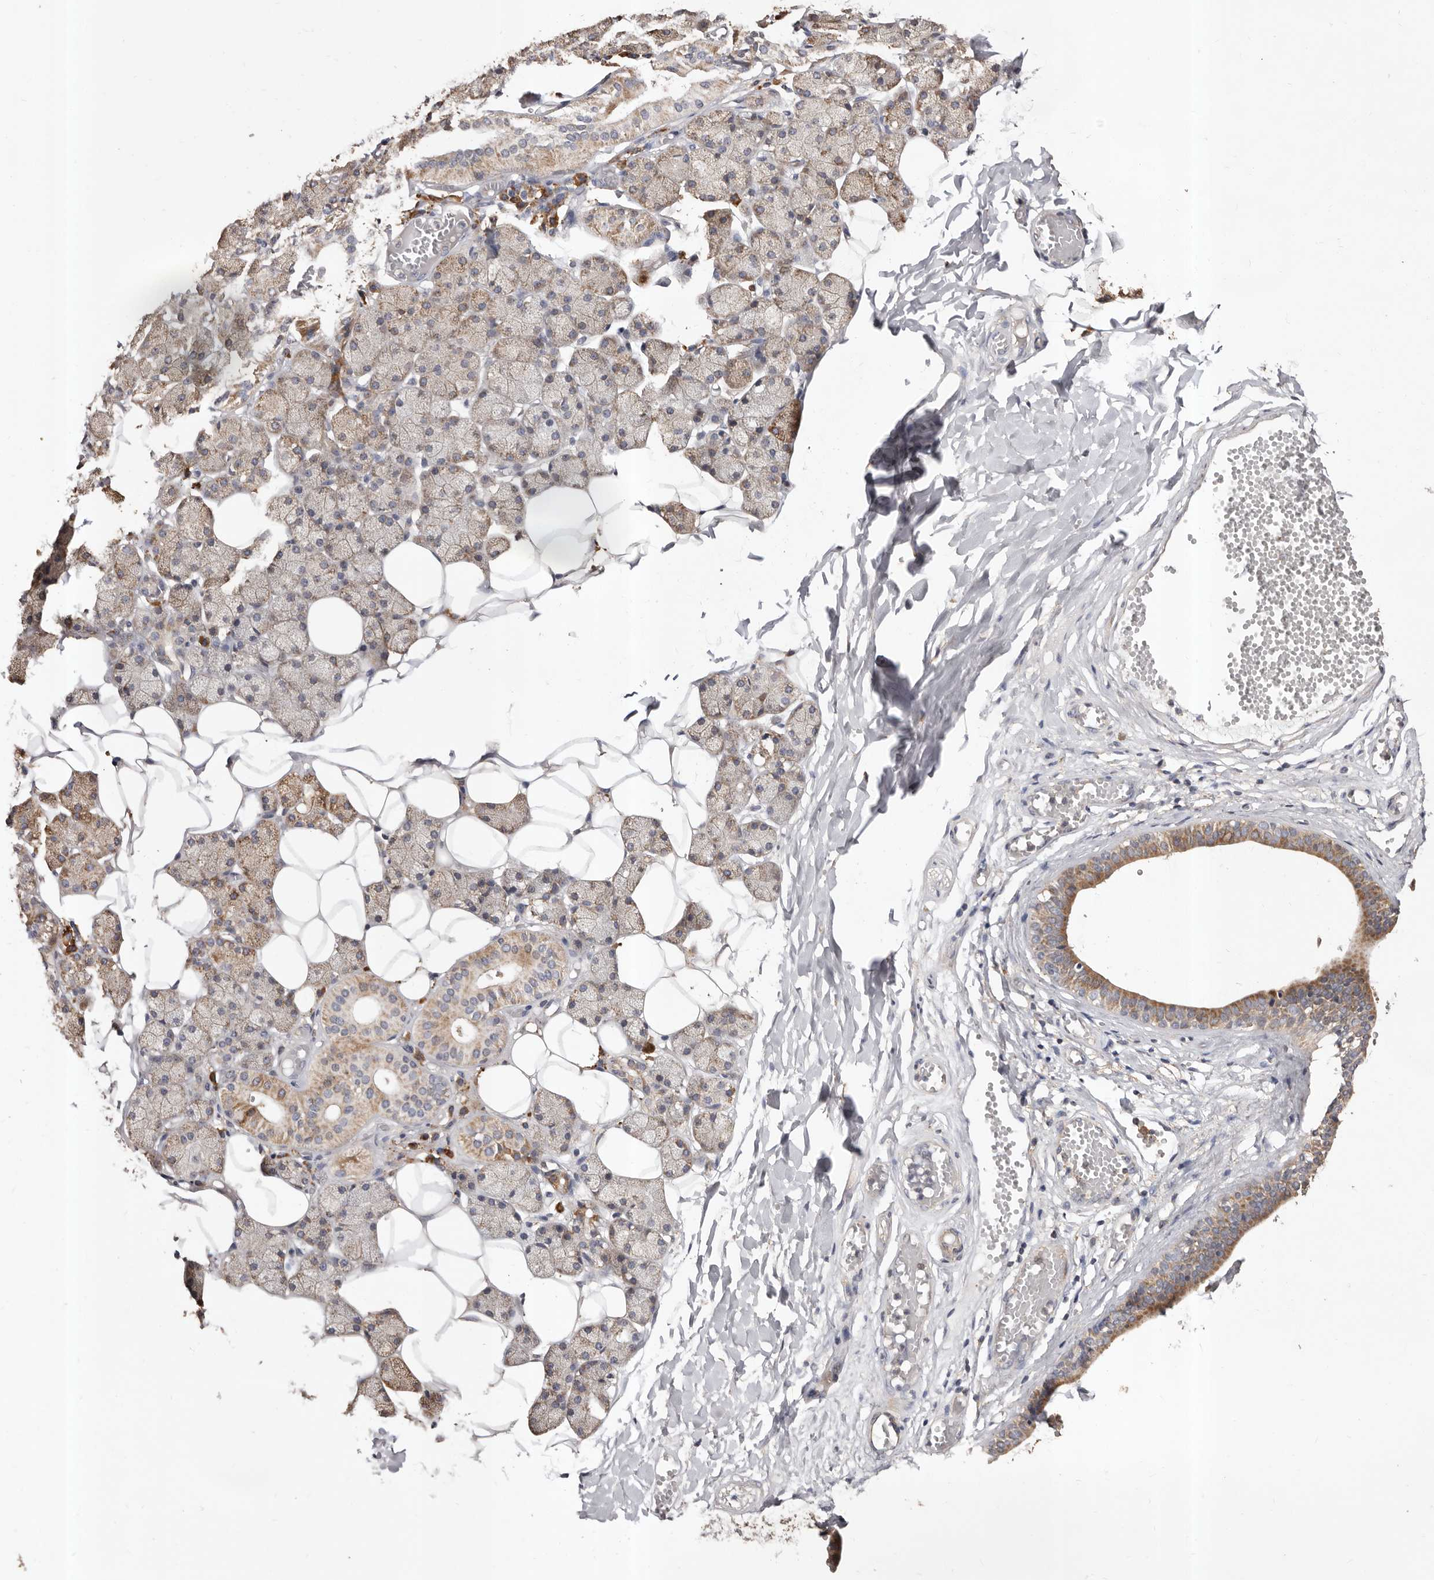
{"staining": {"intensity": "moderate", "quantity": "25%-75%", "location": "cytoplasmic/membranous"}, "tissue": "salivary gland", "cell_type": "Glandular cells", "image_type": "normal", "snomed": [{"axis": "morphology", "description": "Normal tissue, NOS"}, {"axis": "topography", "description": "Salivary gland"}], "caption": "High-power microscopy captured an immunohistochemistry (IHC) histopathology image of benign salivary gland, revealing moderate cytoplasmic/membranous expression in about 25%-75% of glandular cells. The protein is stained brown, and the nuclei are stained in blue (DAB IHC with brightfield microscopy, high magnification).", "gene": "STEAP2", "patient": {"sex": "female", "age": 33}}